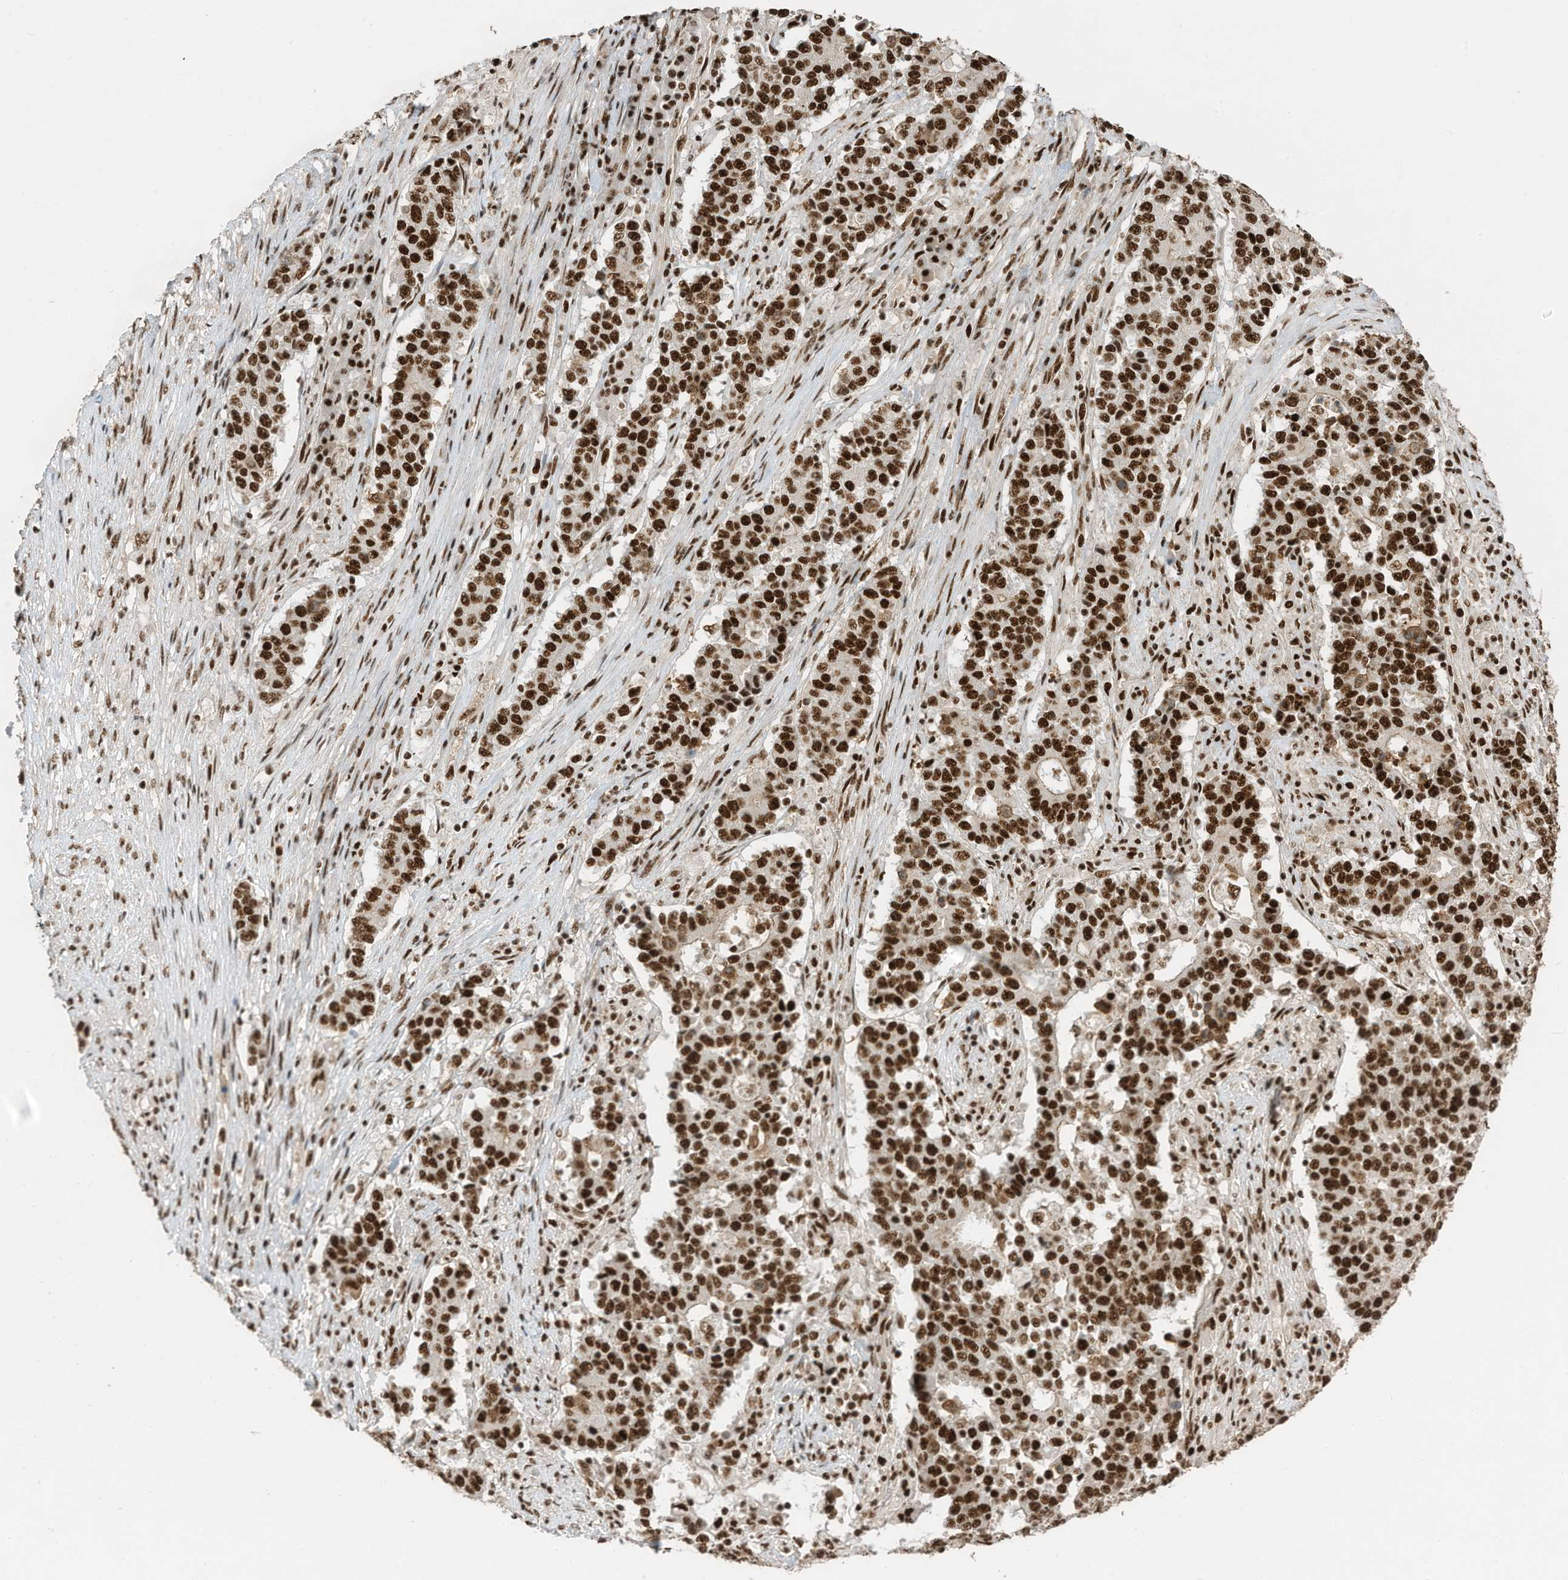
{"staining": {"intensity": "strong", "quantity": ">75%", "location": "nuclear"}, "tissue": "stomach cancer", "cell_type": "Tumor cells", "image_type": "cancer", "snomed": [{"axis": "morphology", "description": "Adenocarcinoma, NOS"}, {"axis": "topography", "description": "Stomach"}], "caption": "Immunohistochemistry image of neoplastic tissue: human adenocarcinoma (stomach) stained using immunohistochemistry (IHC) demonstrates high levels of strong protein expression localized specifically in the nuclear of tumor cells, appearing as a nuclear brown color.", "gene": "SF3A3", "patient": {"sex": "male", "age": 59}}